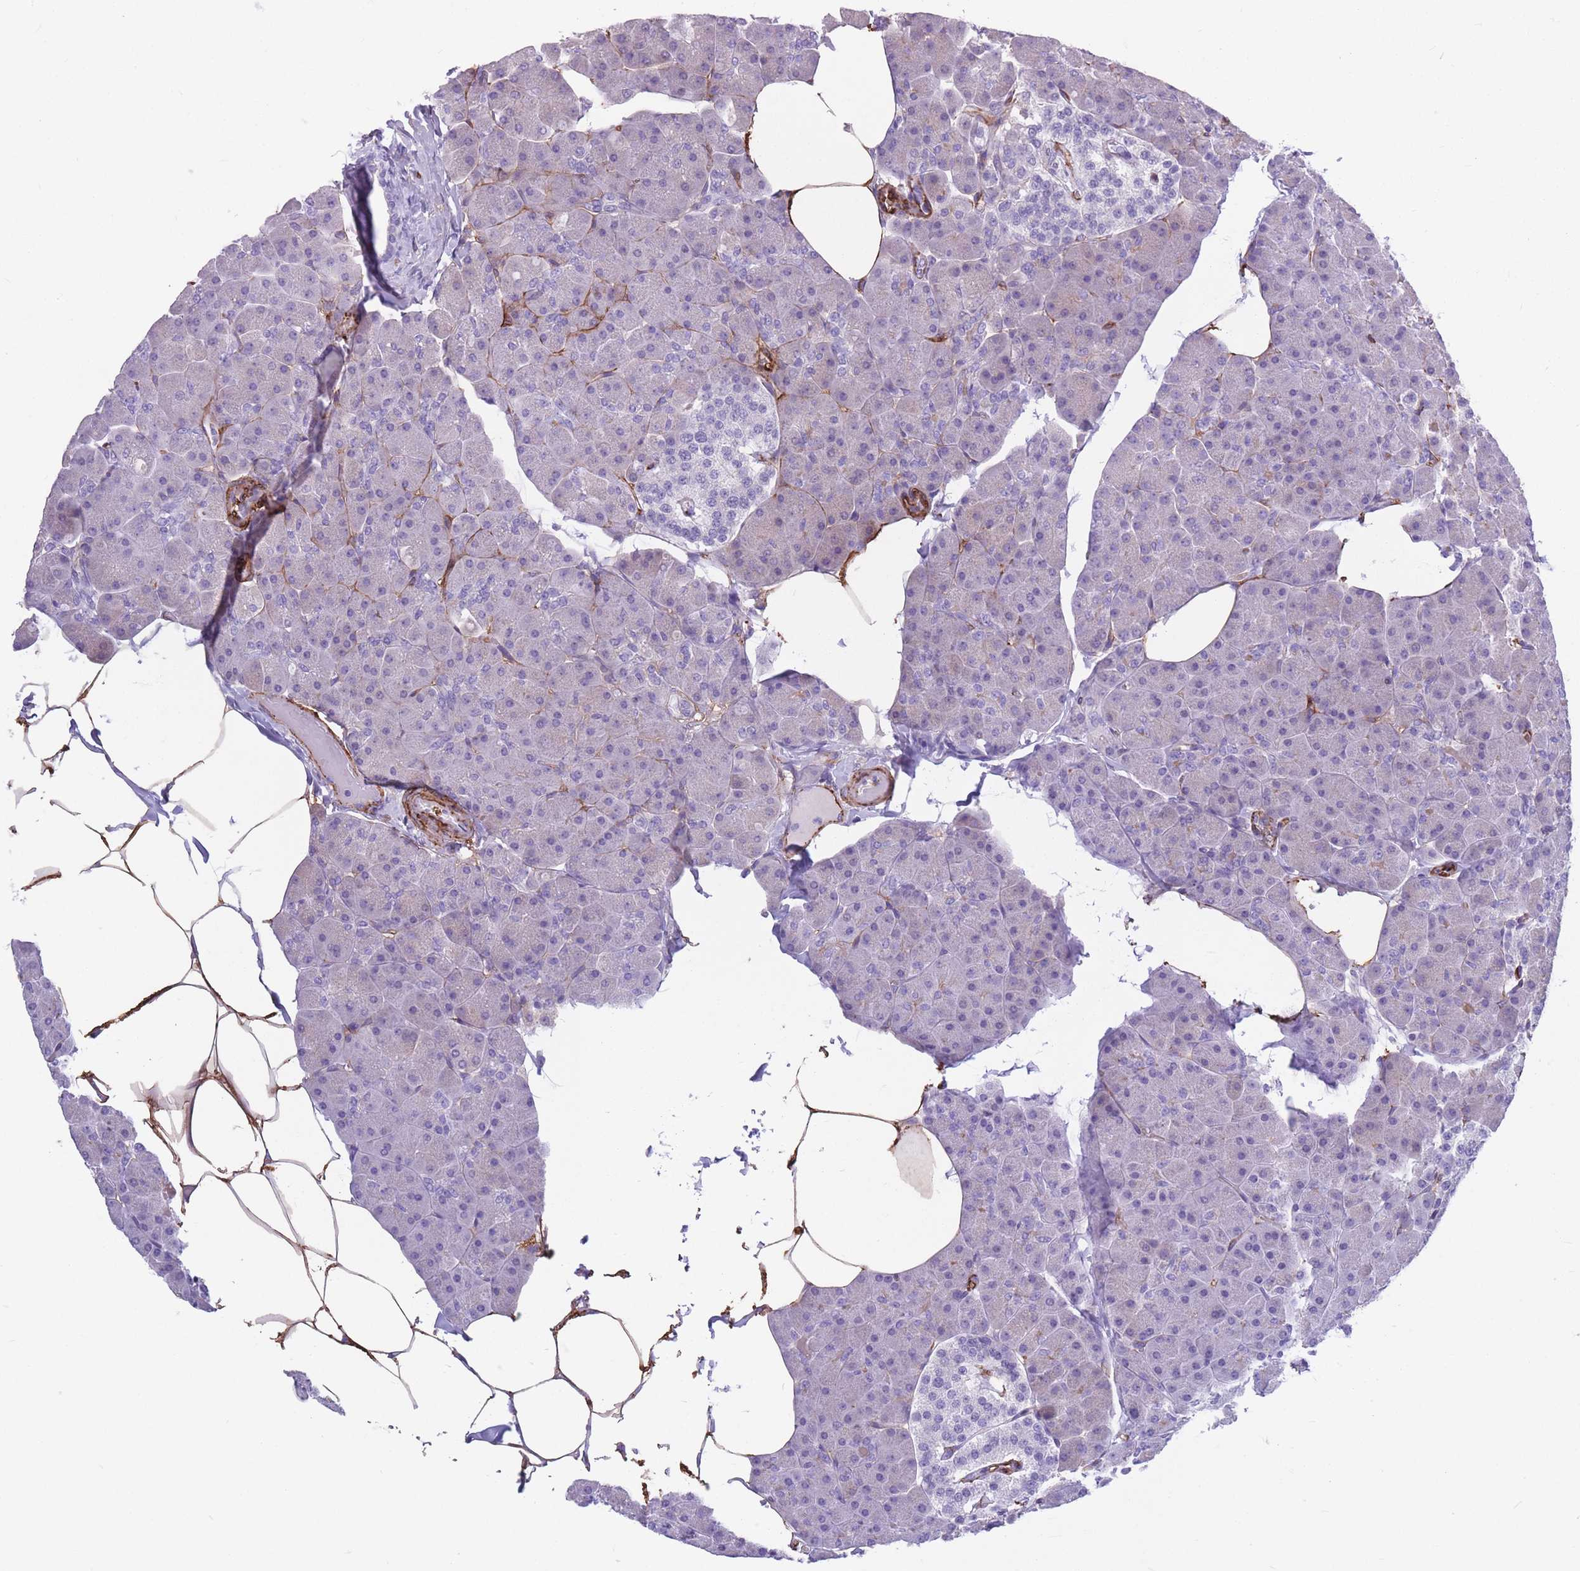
{"staining": {"intensity": "negative", "quantity": "none", "location": "none"}, "tissue": "pancreas", "cell_type": "Exocrine glandular cells", "image_type": "normal", "snomed": [{"axis": "morphology", "description": "Normal tissue, NOS"}, {"axis": "topography", "description": "Pancreas"}], "caption": "Immunohistochemical staining of normal human pancreas displays no significant staining in exocrine glandular cells. The staining is performed using DAB (3,3'-diaminobenzidine) brown chromogen with nuclei counter-stained in using hematoxylin.", "gene": "DPYD", "patient": {"sex": "male", "age": 35}}